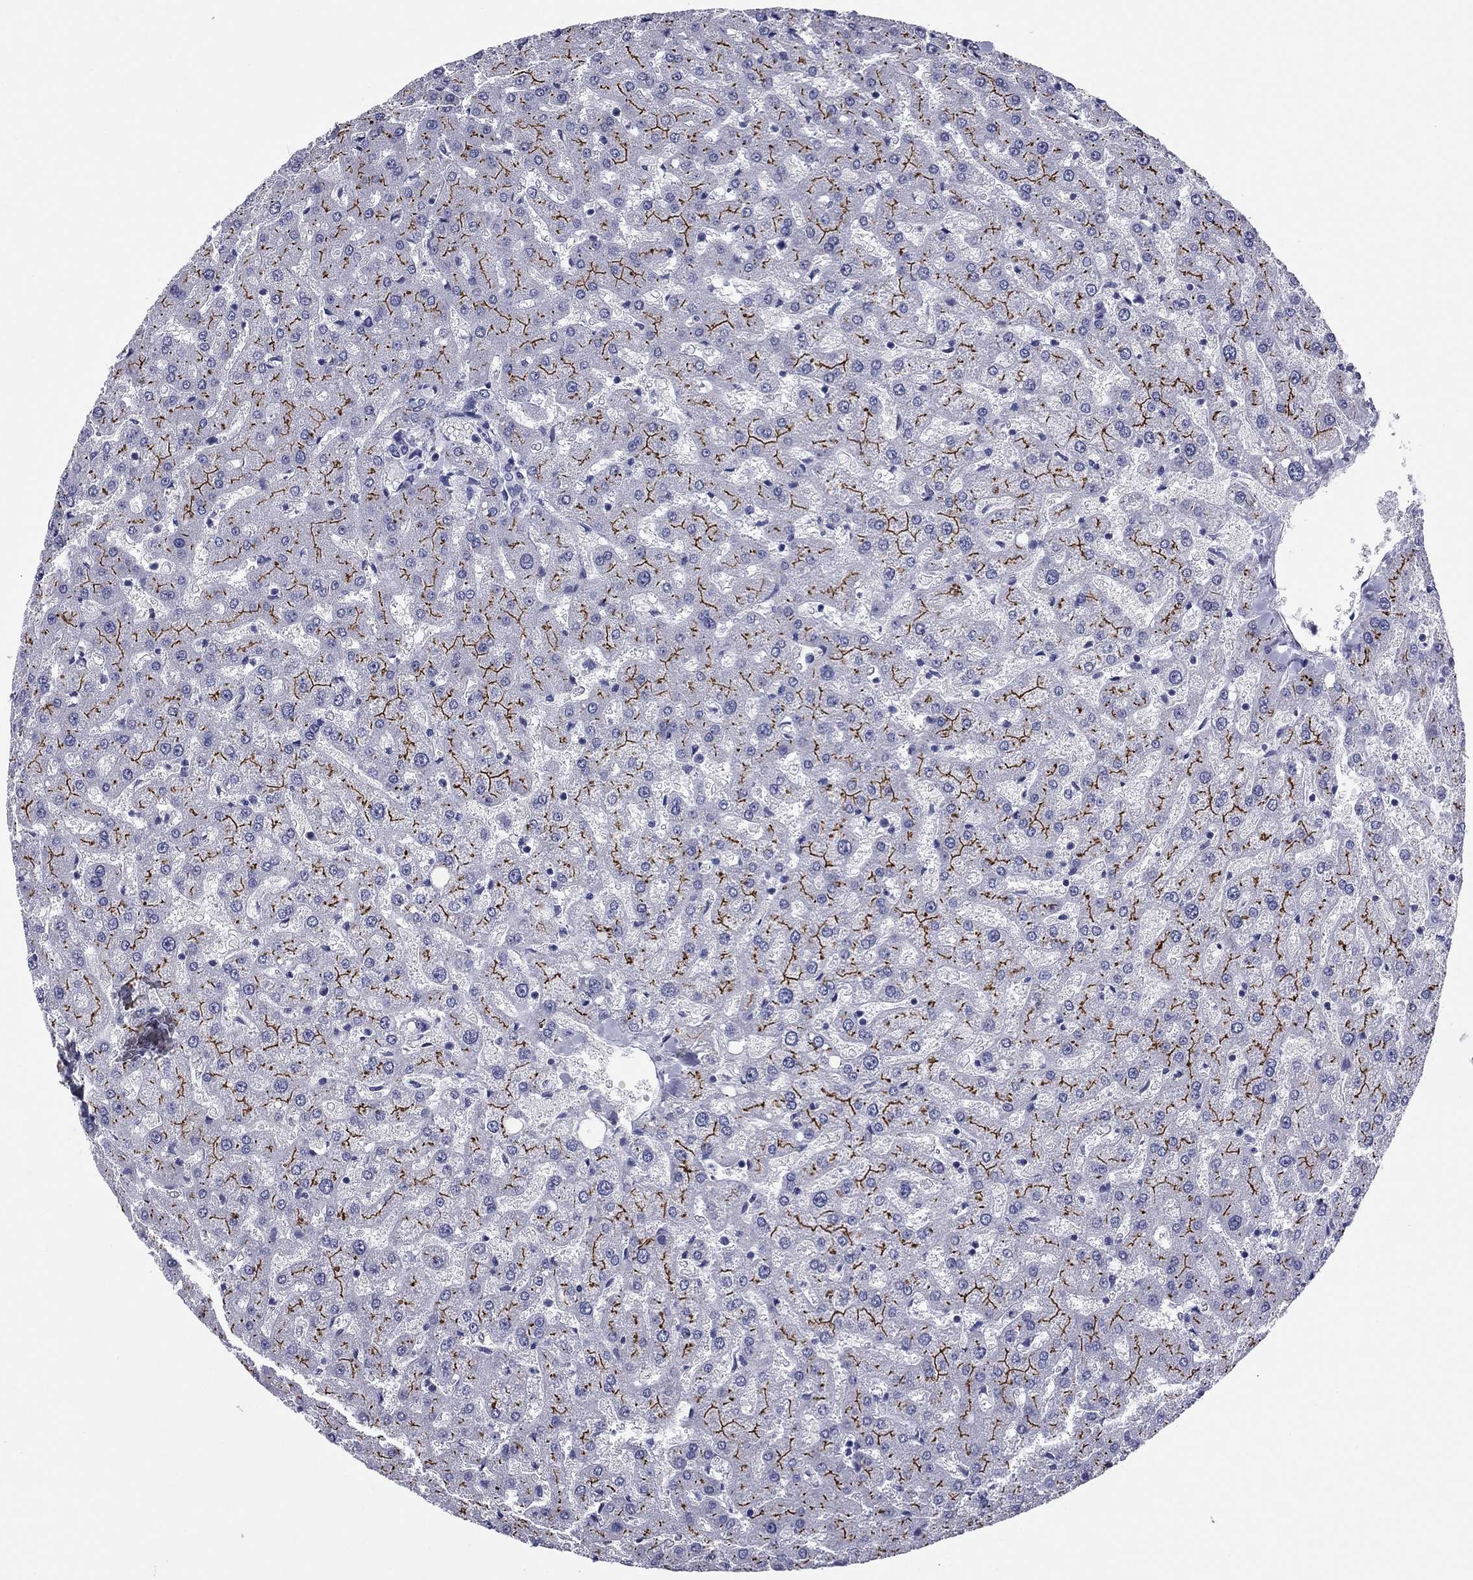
{"staining": {"intensity": "negative", "quantity": "none", "location": "none"}, "tissue": "liver", "cell_type": "Cholangiocytes", "image_type": "normal", "snomed": [{"axis": "morphology", "description": "Normal tissue, NOS"}, {"axis": "topography", "description": "Liver"}], "caption": "Liver stained for a protein using immunohistochemistry (IHC) demonstrates no staining cholangiocytes.", "gene": "ABCC2", "patient": {"sex": "female", "age": 50}}